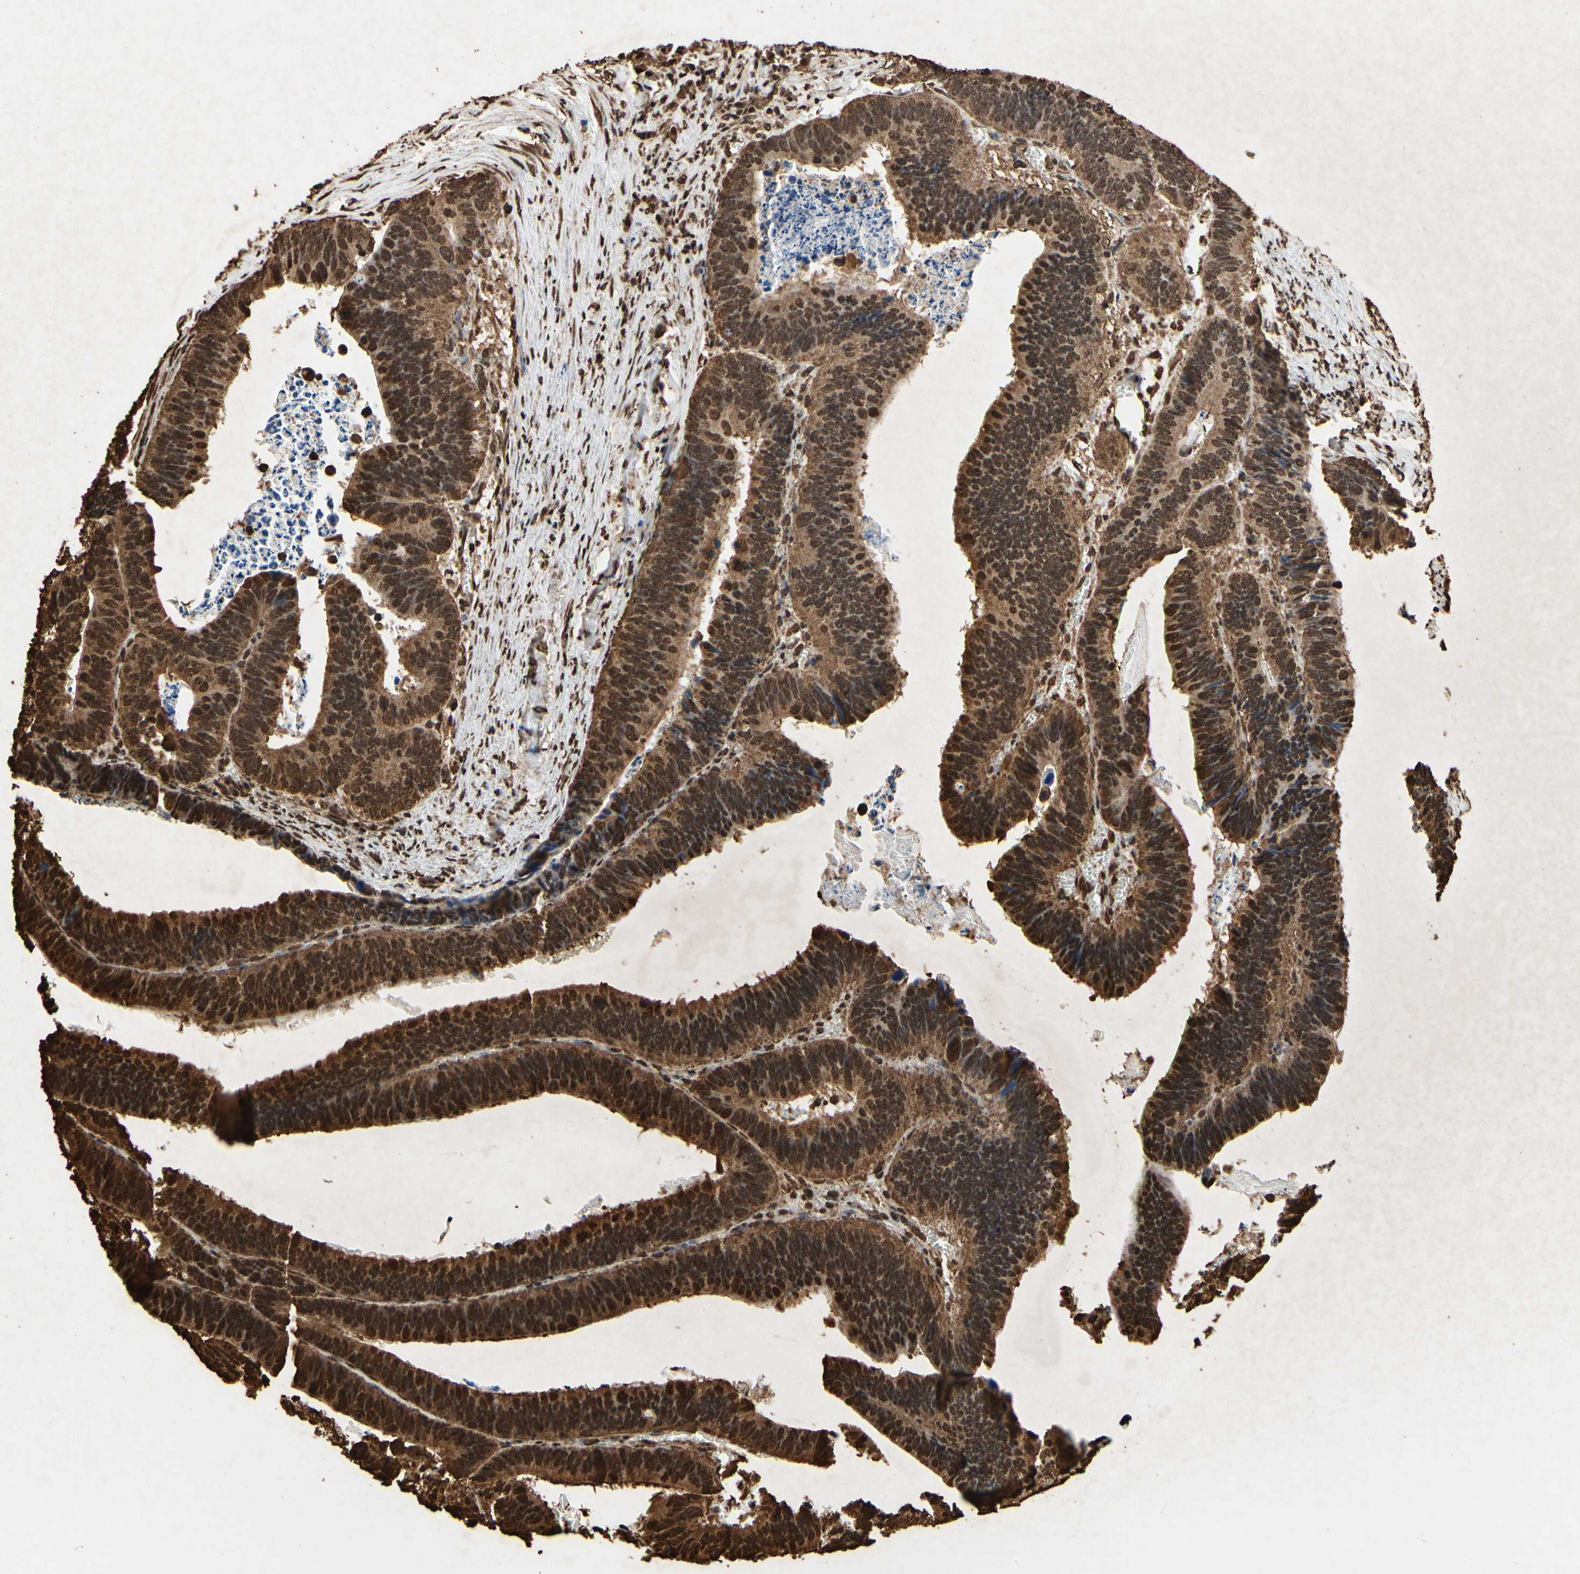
{"staining": {"intensity": "strong", "quantity": ">75%", "location": "cytoplasmic/membranous,nuclear"}, "tissue": "colorectal cancer", "cell_type": "Tumor cells", "image_type": "cancer", "snomed": [{"axis": "morphology", "description": "Adenocarcinoma, NOS"}, {"axis": "topography", "description": "Colon"}], "caption": "An IHC photomicrograph of tumor tissue is shown. Protein staining in brown highlights strong cytoplasmic/membranous and nuclear positivity in colorectal adenocarcinoma within tumor cells.", "gene": "HNRNPK", "patient": {"sex": "male", "age": 72}}